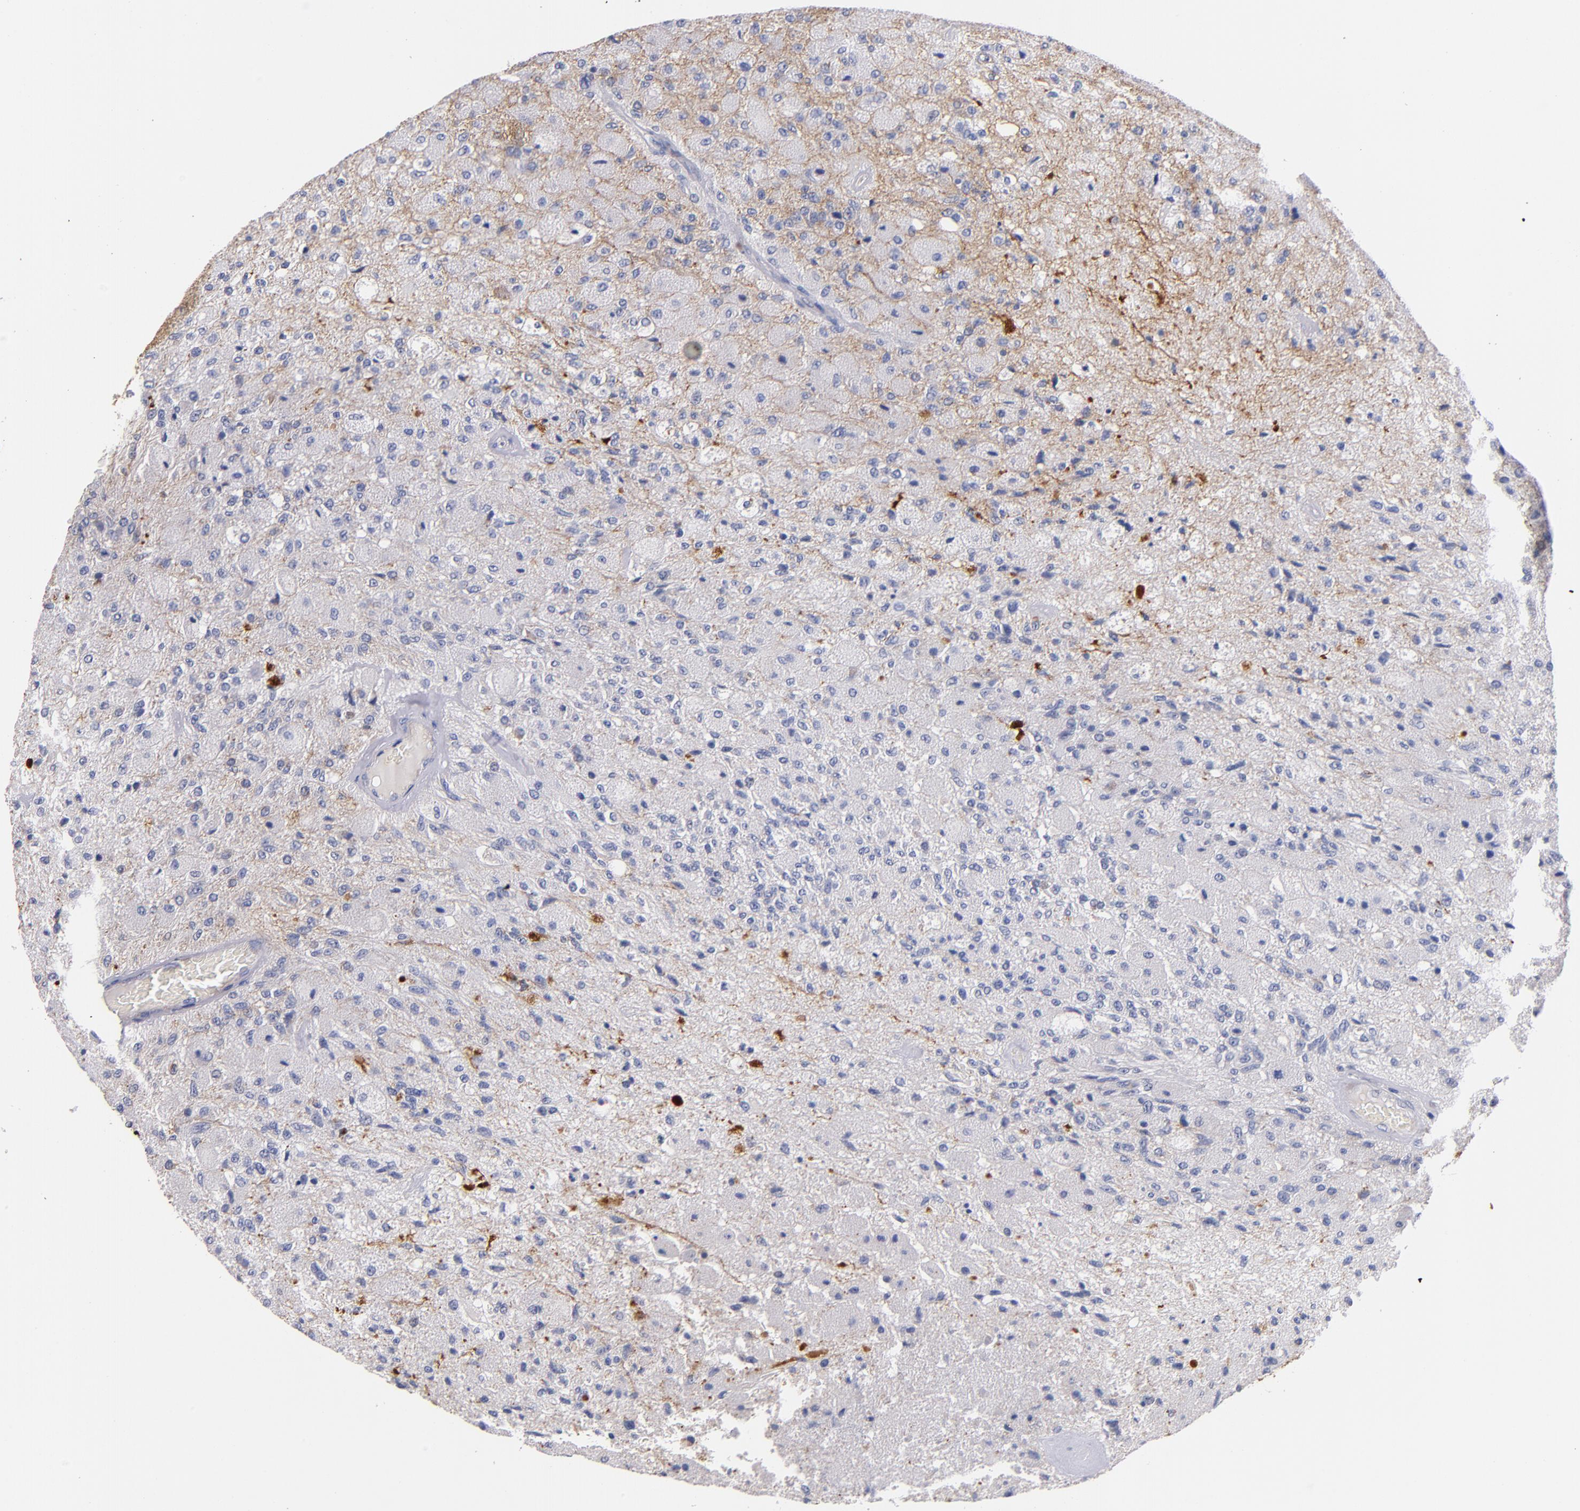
{"staining": {"intensity": "negative", "quantity": "none", "location": "none"}, "tissue": "glioma", "cell_type": "Tumor cells", "image_type": "cancer", "snomed": [{"axis": "morphology", "description": "Normal tissue, NOS"}, {"axis": "morphology", "description": "Glioma, malignant, High grade"}, {"axis": "topography", "description": "Cerebral cortex"}], "caption": "High power microscopy image of an immunohistochemistry (IHC) photomicrograph of malignant glioma (high-grade), revealing no significant expression in tumor cells.", "gene": "CNTNAP2", "patient": {"sex": "male", "age": 77}}